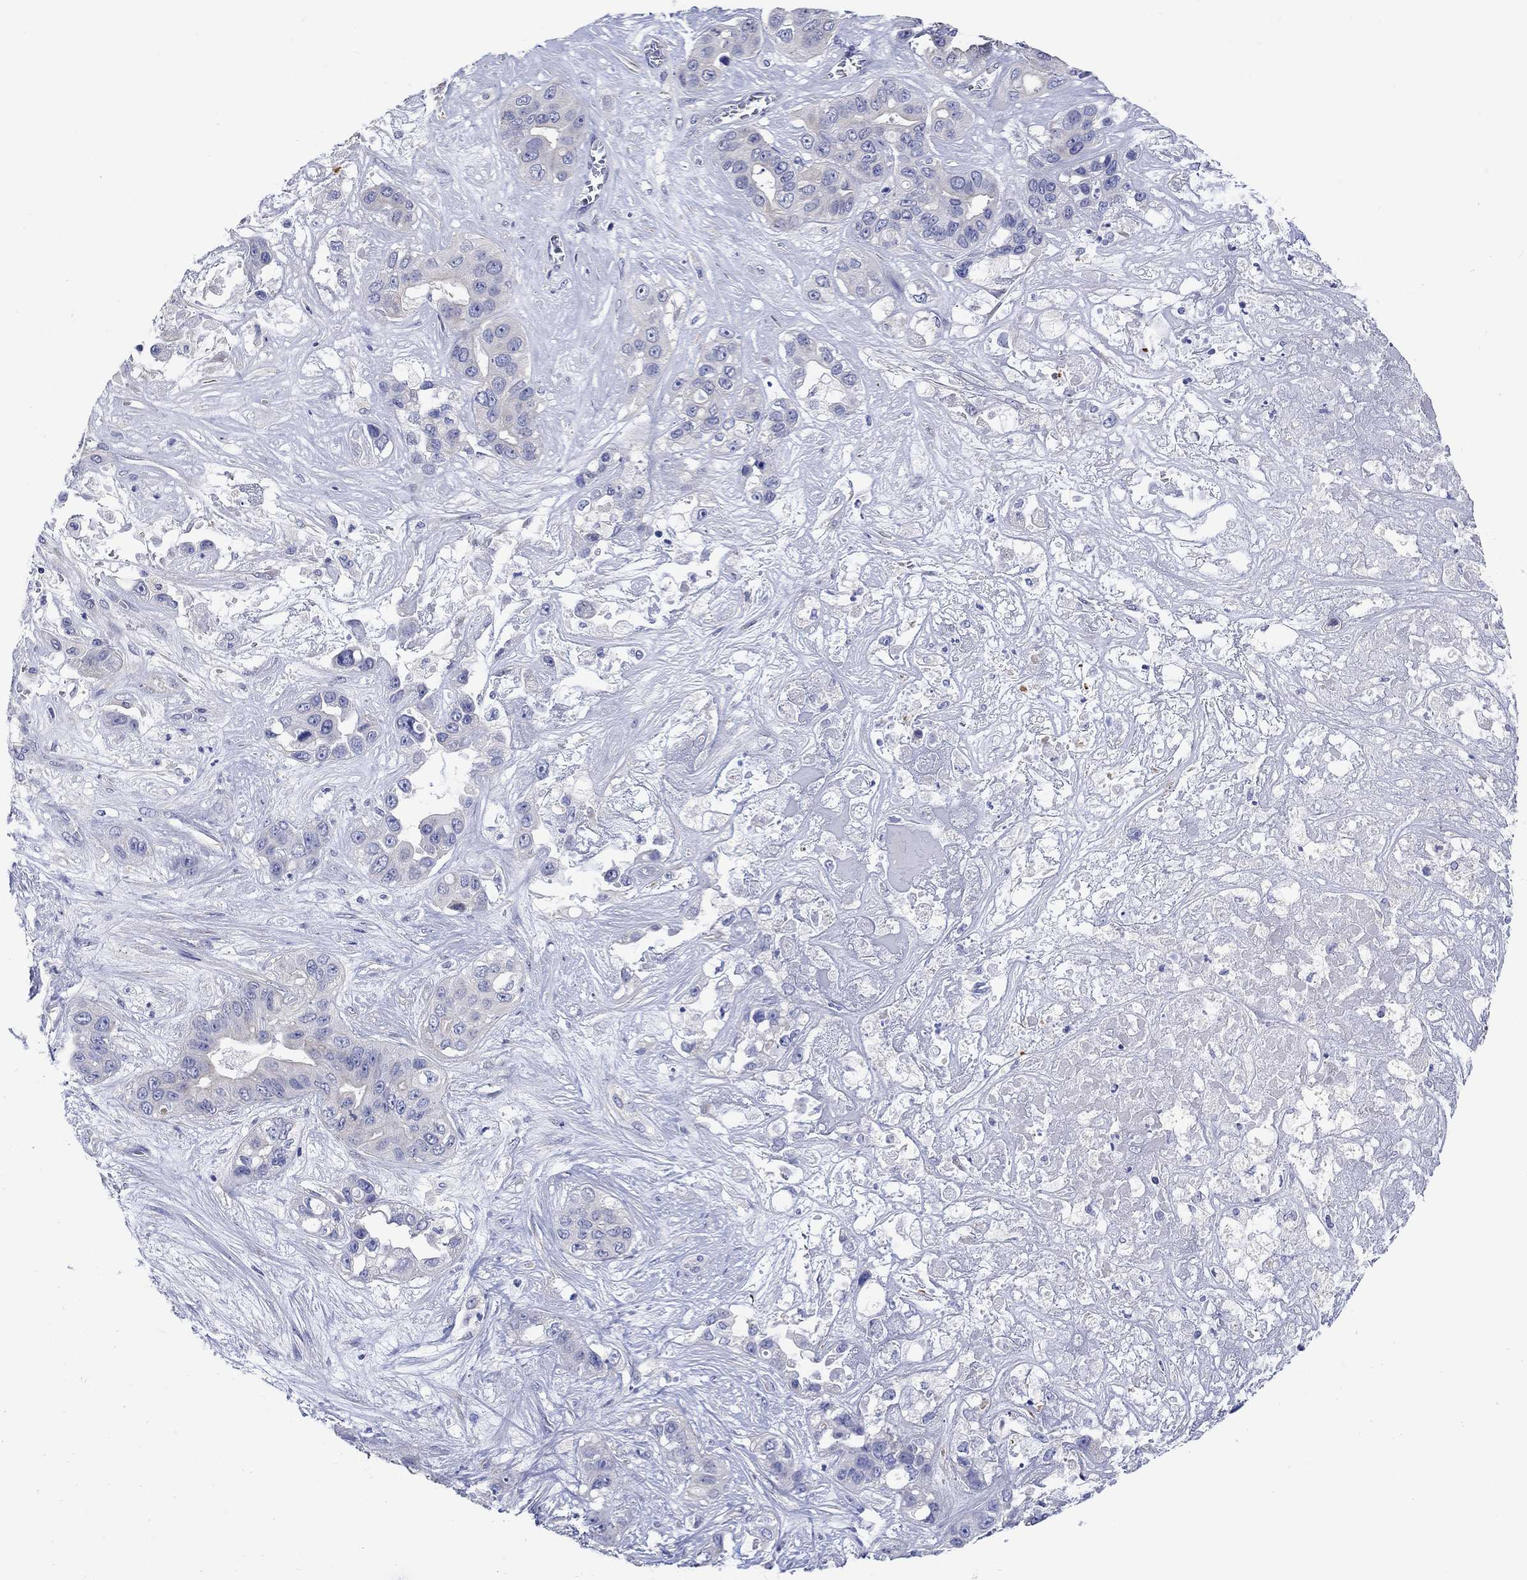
{"staining": {"intensity": "negative", "quantity": "none", "location": "none"}, "tissue": "liver cancer", "cell_type": "Tumor cells", "image_type": "cancer", "snomed": [{"axis": "morphology", "description": "Cholangiocarcinoma"}, {"axis": "topography", "description": "Liver"}], "caption": "Human liver cancer stained for a protein using immunohistochemistry displays no positivity in tumor cells.", "gene": "KRT222", "patient": {"sex": "female", "age": 52}}